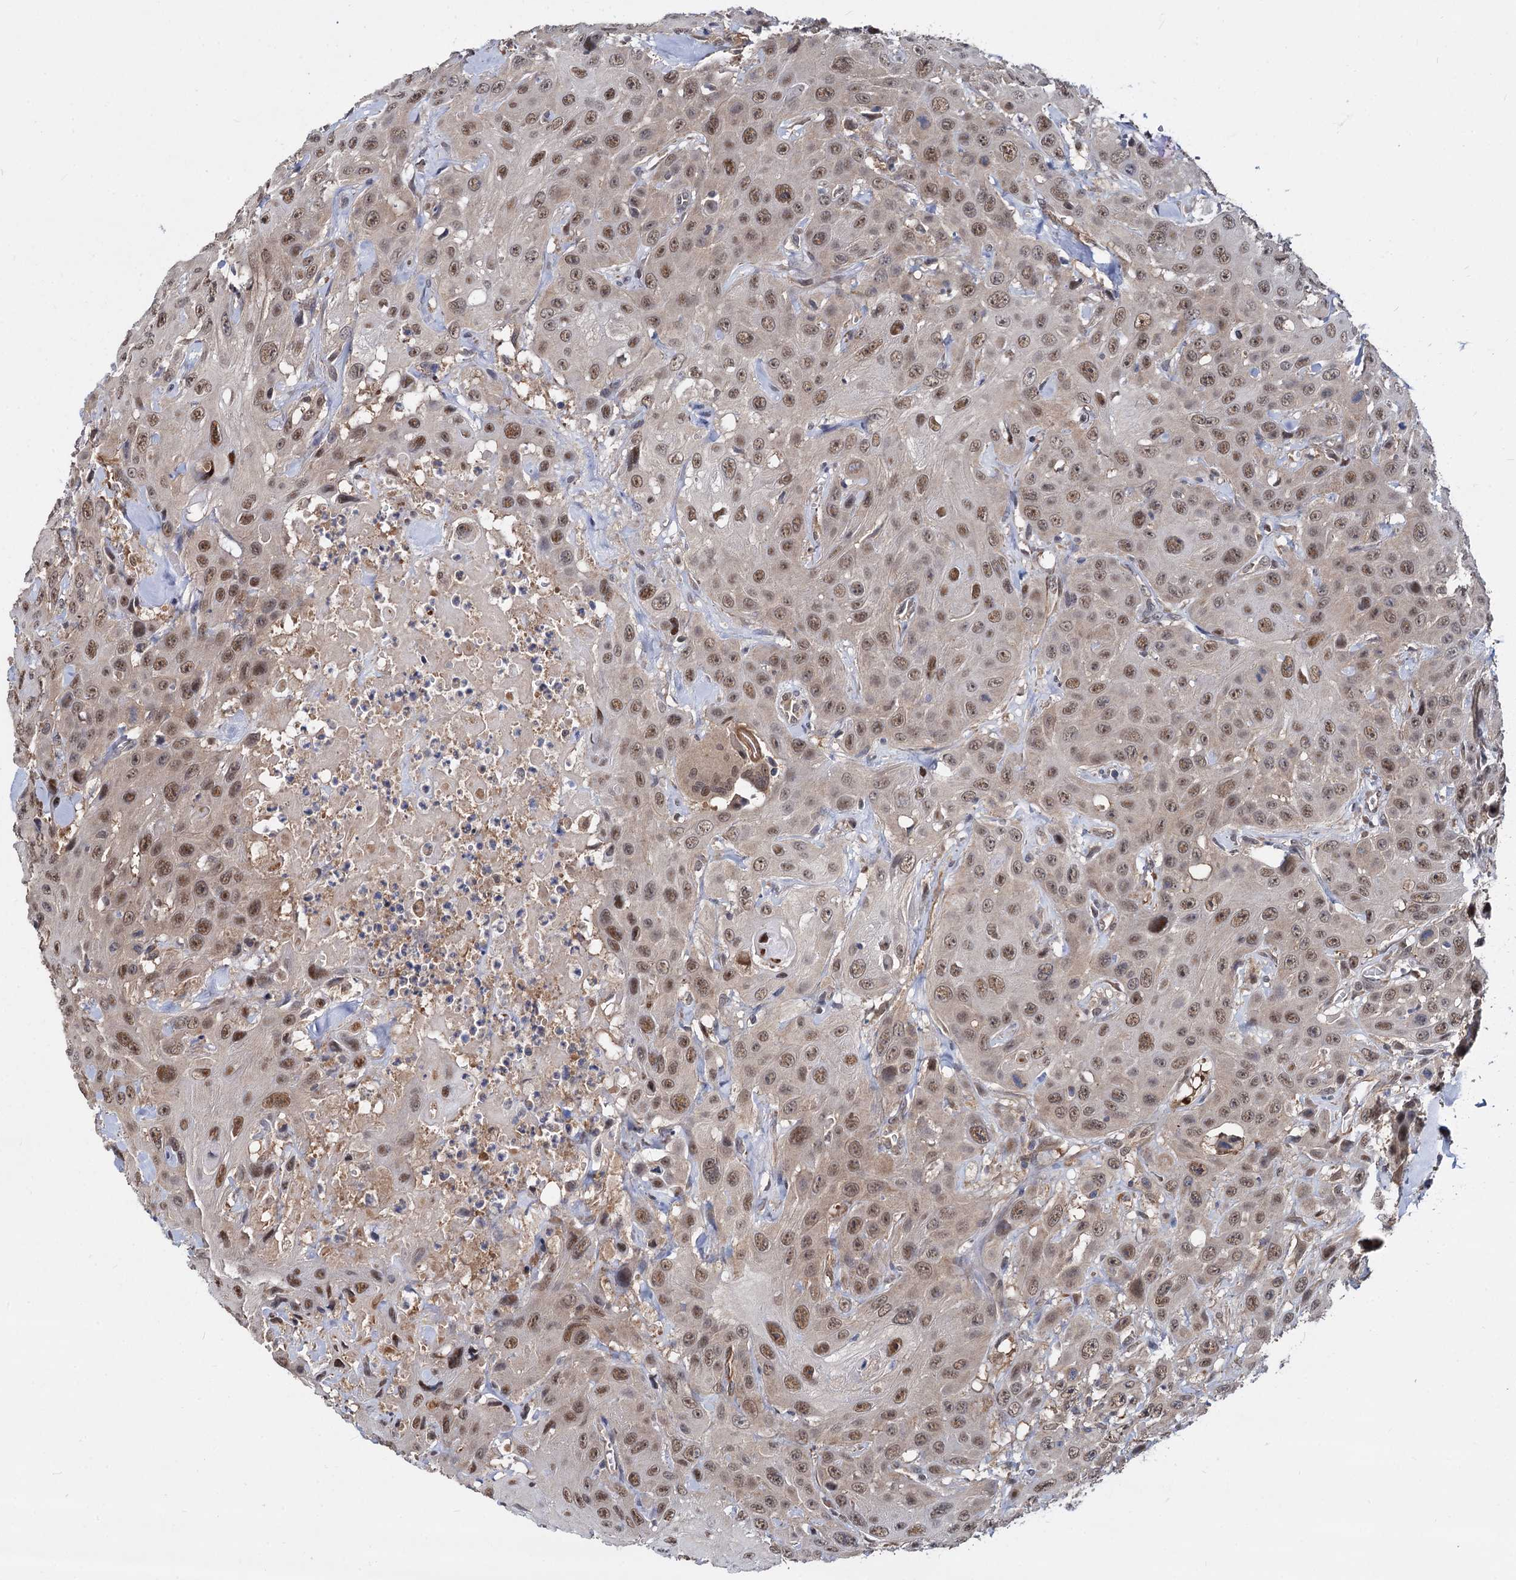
{"staining": {"intensity": "moderate", "quantity": ">75%", "location": "nuclear"}, "tissue": "head and neck cancer", "cell_type": "Tumor cells", "image_type": "cancer", "snomed": [{"axis": "morphology", "description": "Squamous cell carcinoma, NOS"}, {"axis": "topography", "description": "Head-Neck"}], "caption": "This micrograph shows IHC staining of human head and neck cancer, with medium moderate nuclear expression in about >75% of tumor cells.", "gene": "PSMD4", "patient": {"sex": "male", "age": 81}}